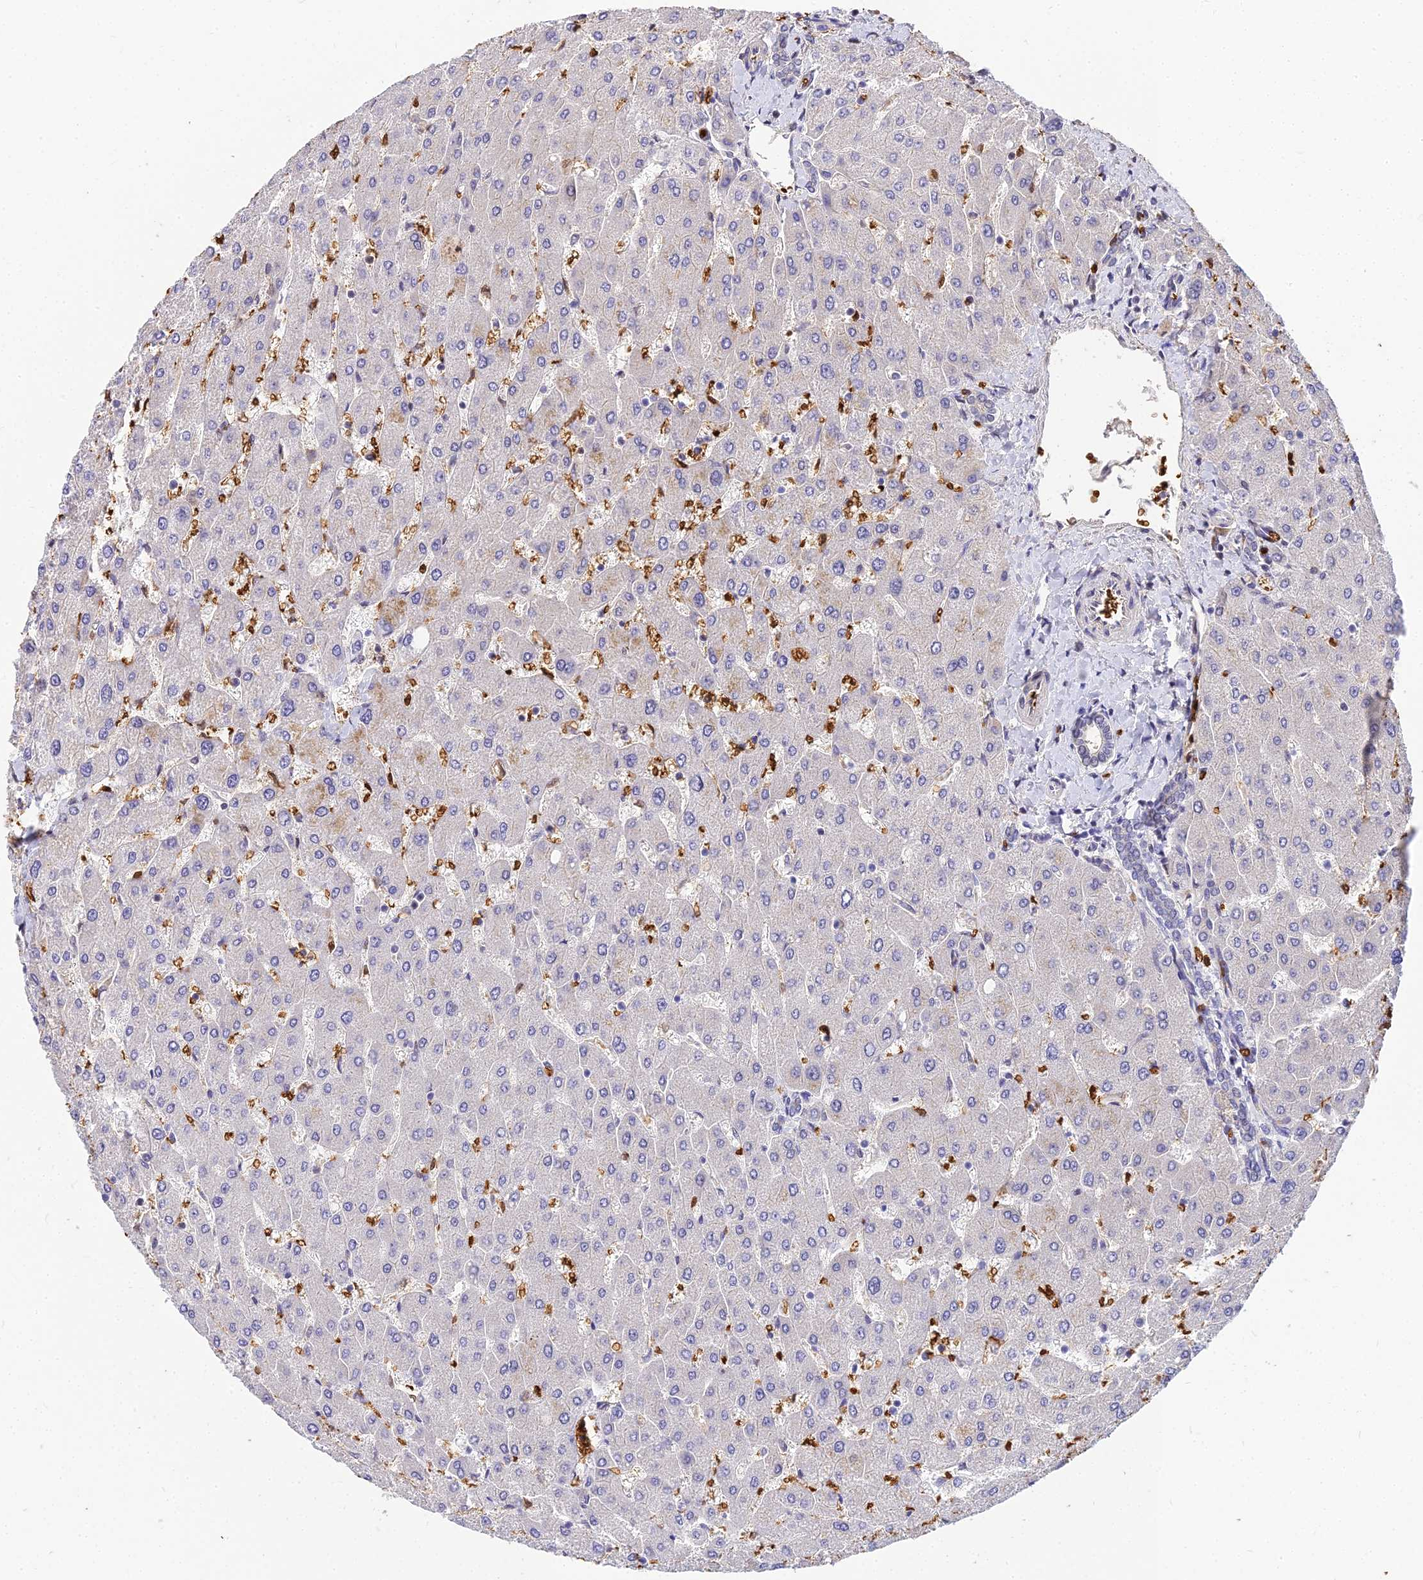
{"staining": {"intensity": "negative", "quantity": "none", "location": "none"}, "tissue": "liver", "cell_type": "Cholangiocytes", "image_type": "normal", "snomed": [{"axis": "morphology", "description": "Normal tissue, NOS"}, {"axis": "topography", "description": "Liver"}], "caption": "Immunohistochemistry (IHC) histopathology image of normal liver: human liver stained with DAB exhibits no significant protein positivity in cholangiocytes.", "gene": "BCL9", "patient": {"sex": "male", "age": 55}}